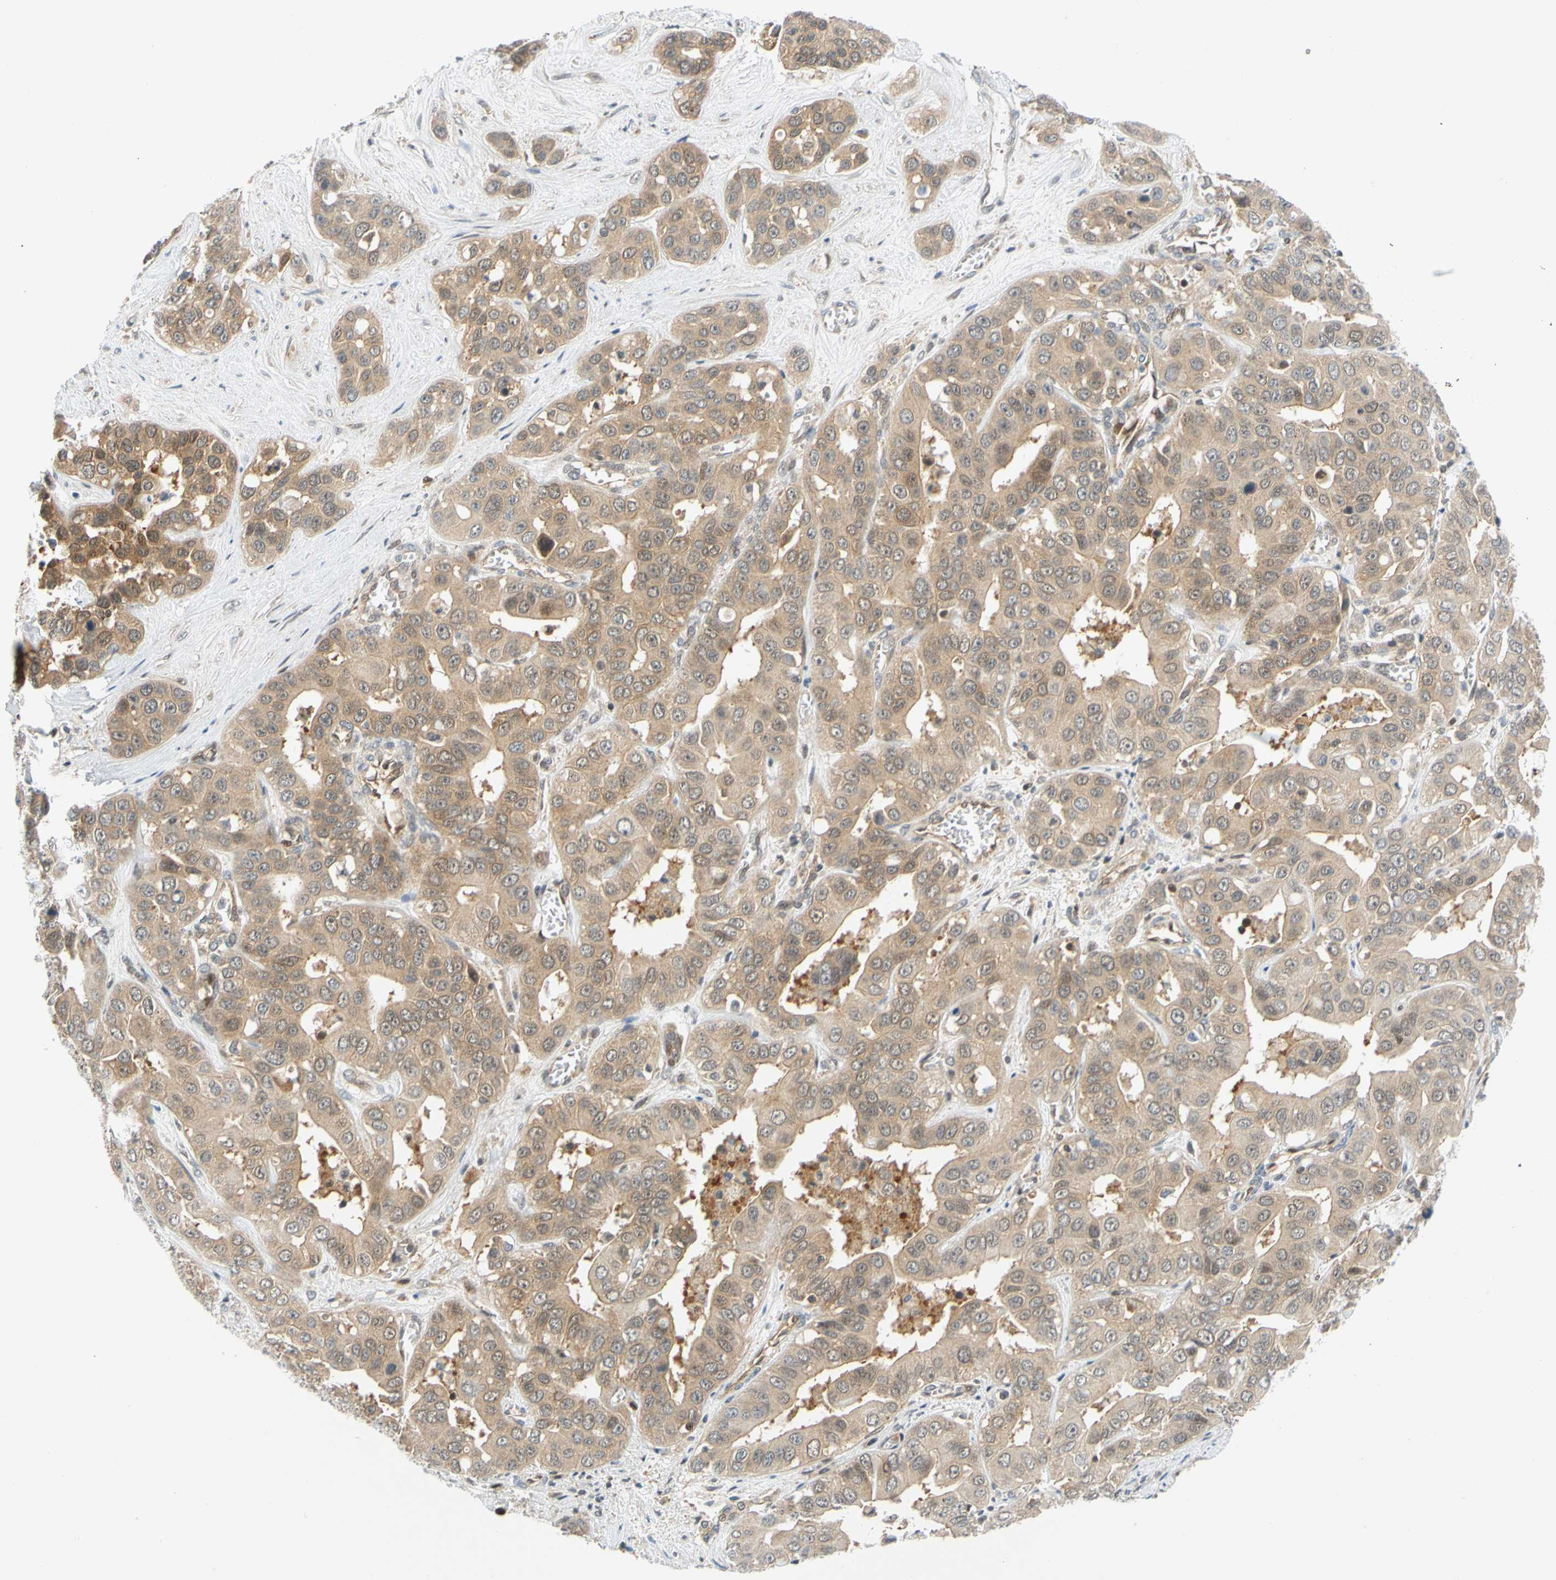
{"staining": {"intensity": "moderate", "quantity": ">75%", "location": "cytoplasmic/membranous"}, "tissue": "liver cancer", "cell_type": "Tumor cells", "image_type": "cancer", "snomed": [{"axis": "morphology", "description": "Cholangiocarcinoma"}, {"axis": "topography", "description": "Liver"}], "caption": "There is medium levels of moderate cytoplasmic/membranous expression in tumor cells of liver cancer, as demonstrated by immunohistochemical staining (brown color).", "gene": "MAPK9", "patient": {"sex": "female", "age": 52}}